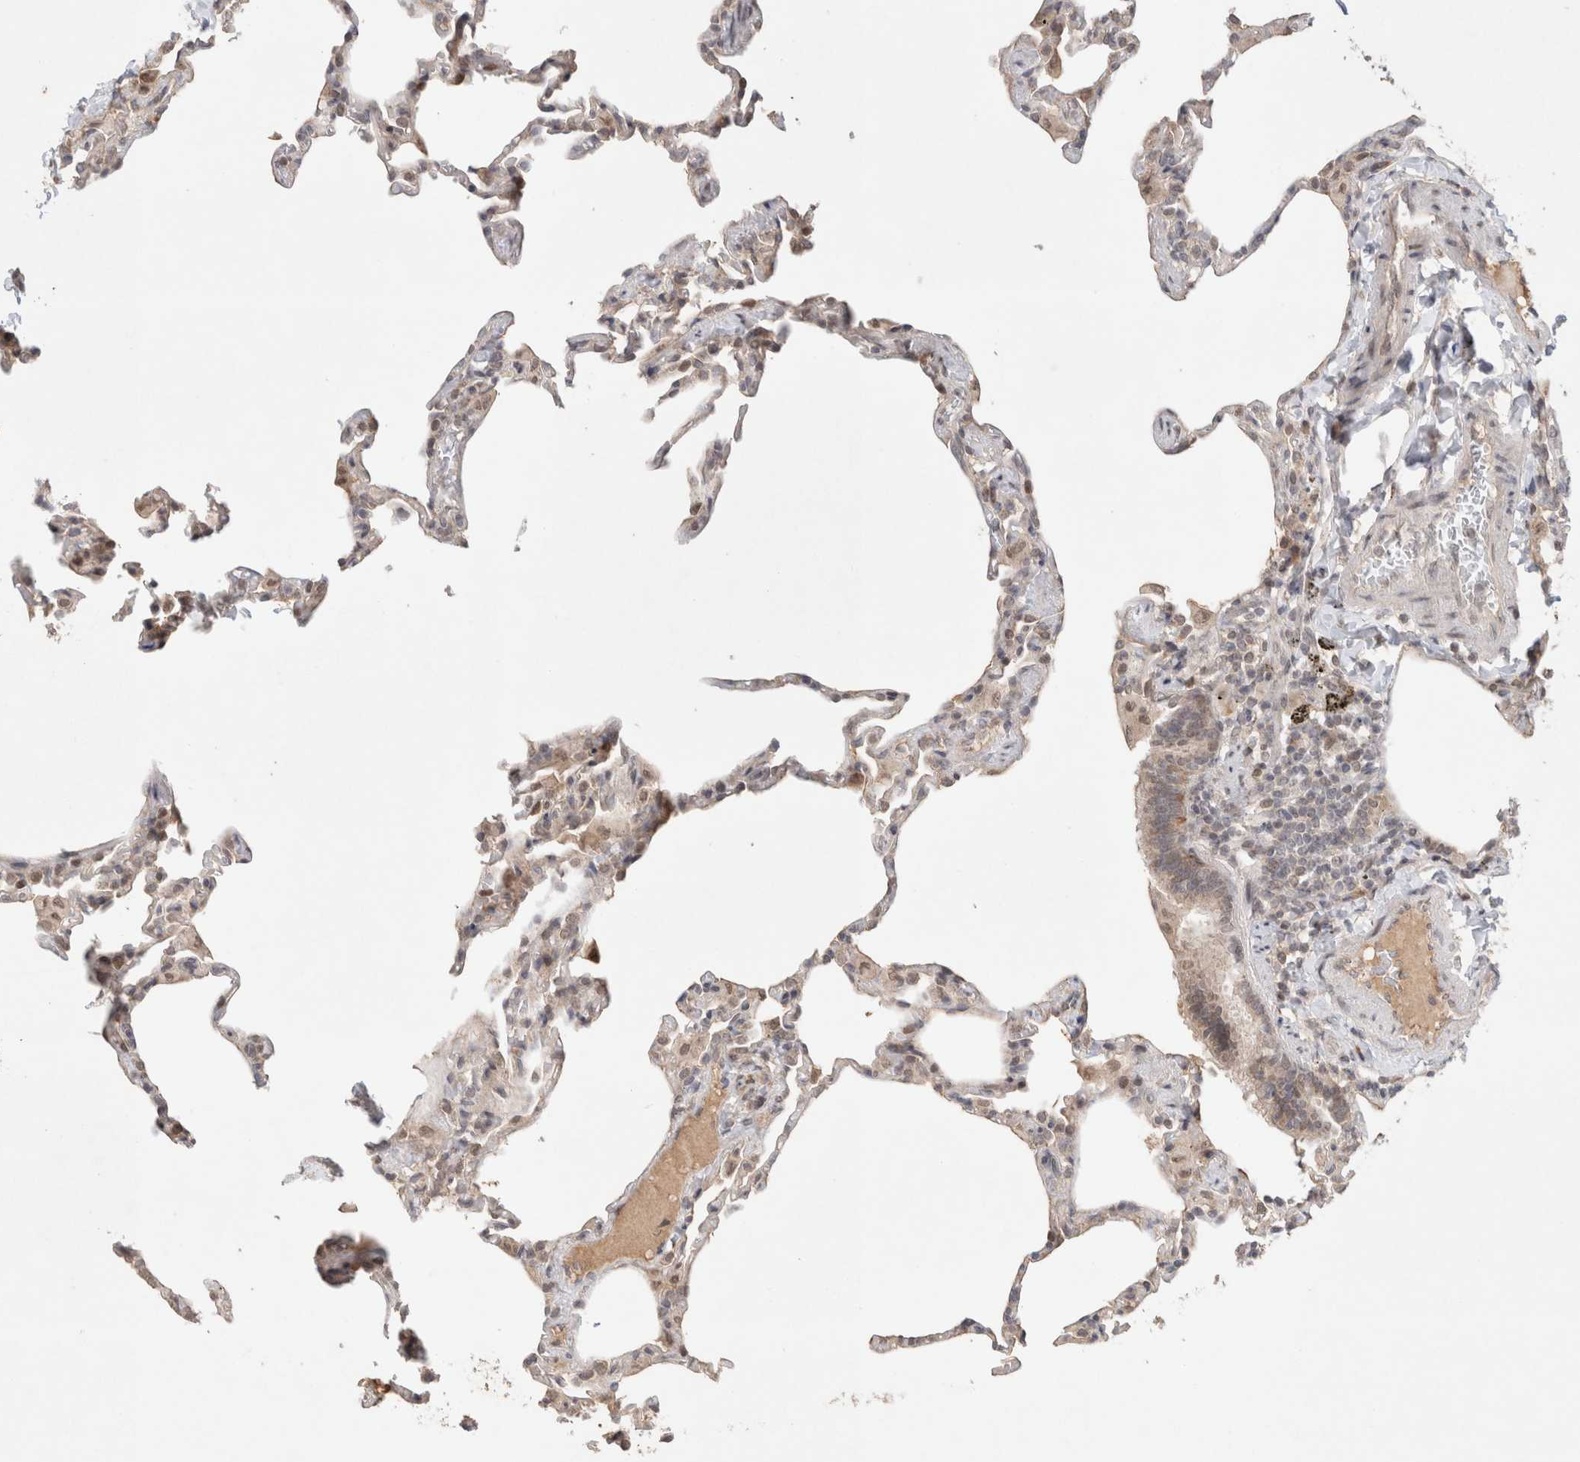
{"staining": {"intensity": "weak", "quantity": "<25%", "location": "cytoplasmic/membranous"}, "tissue": "lung", "cell_type": "Alveolar cells", "image_type": "normal", "snomed": [{"axis": "morphology", "description": "Normal tissue, NOS"}, {"axis": "topography", "description": "Lung"}], "caption": "Immunohistochemistry photomicrograph of normal human lung stained for a protein (brown), which shows no positivity in alveolar cells.", "gene": "SYDE2", "patient": {"sex": "male", "age": 20}}